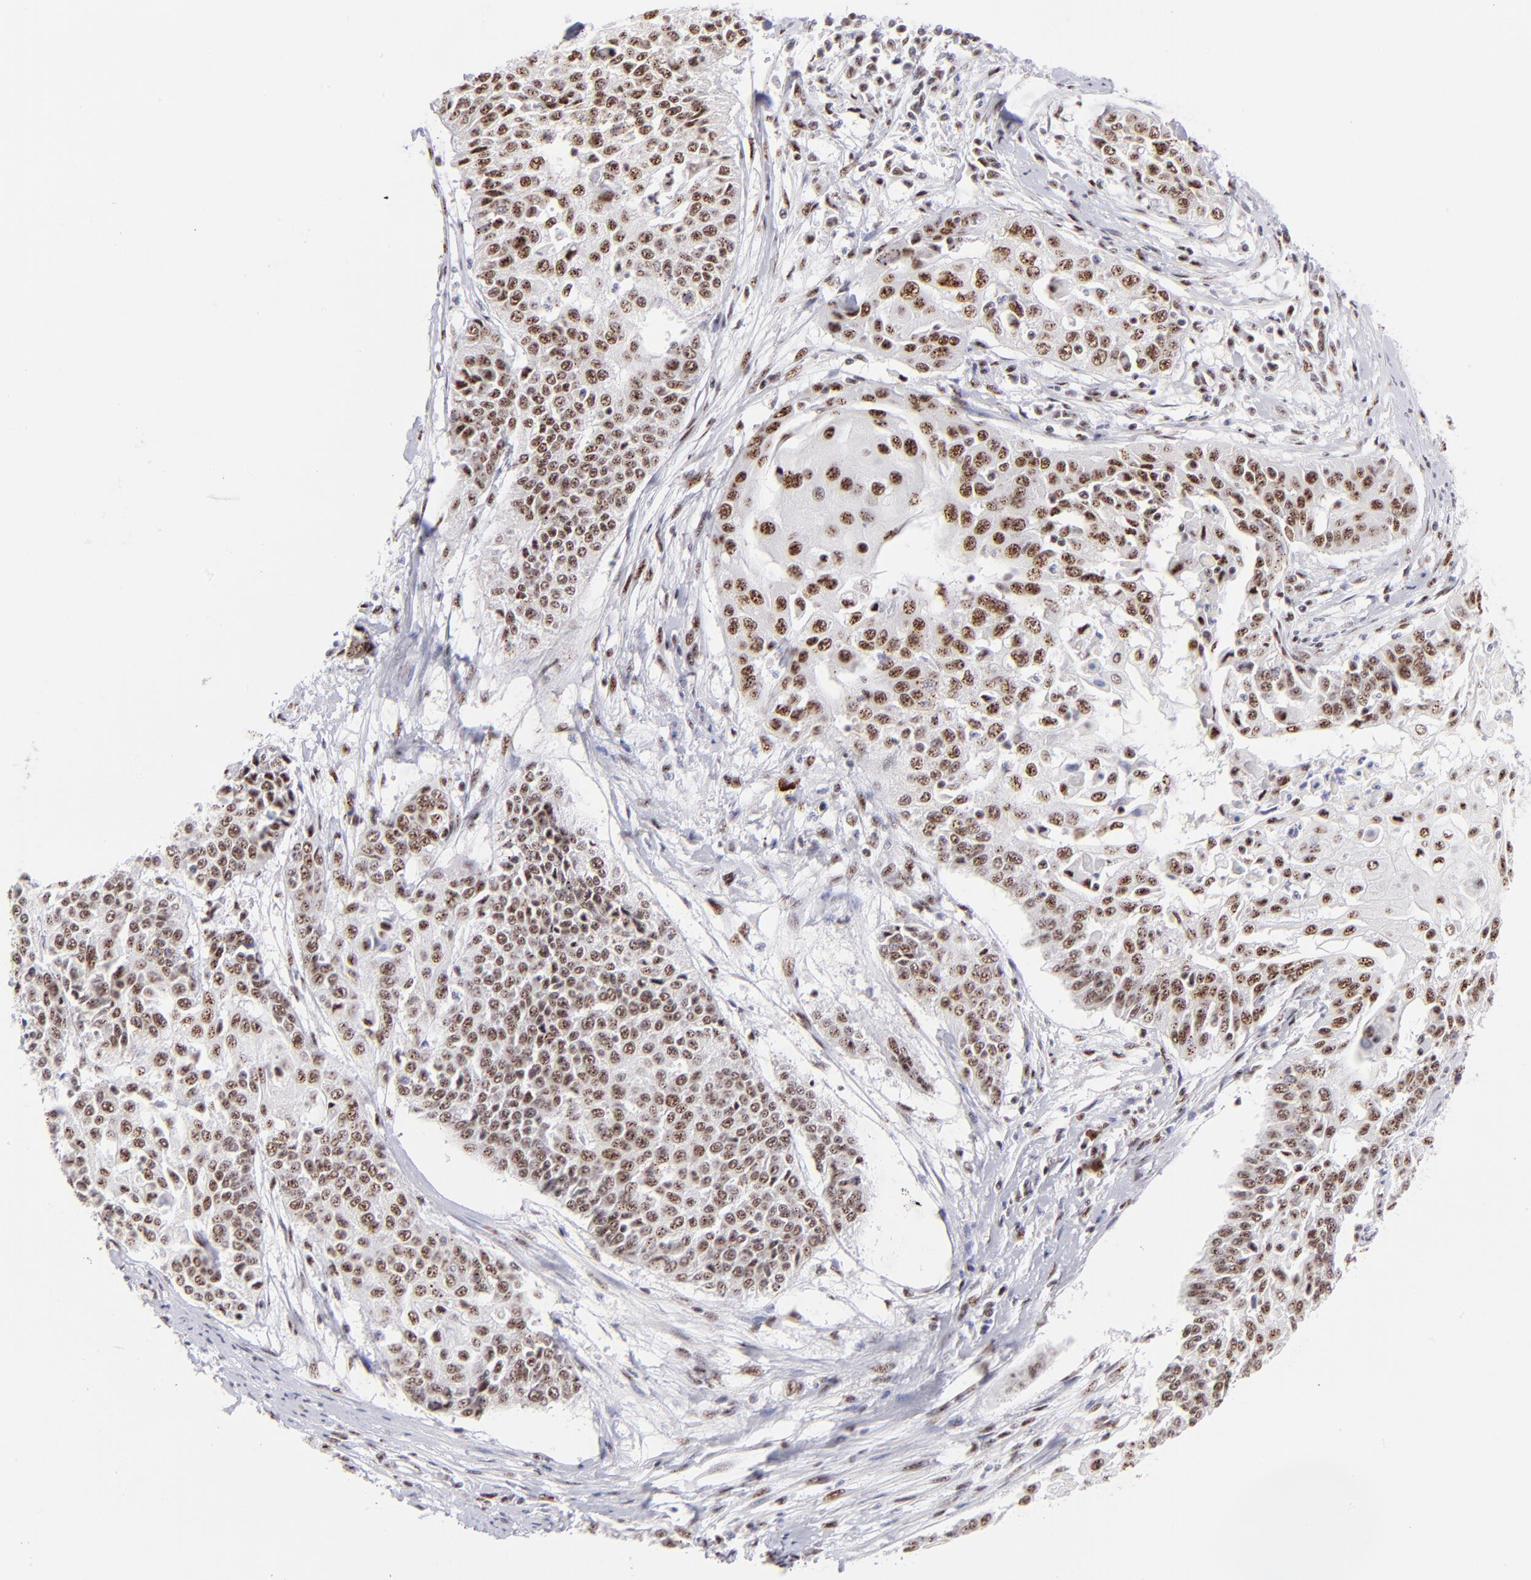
{"staining": {"intensity": "moderate", "quantity": ">75%", "location": "nuclear"}, "tissue": "cervical cancer", "cell_type": "Tumor cells", "image_type": "cancer", "snomed": [{"axis": "morphology", "description": "Squamous cell carcinoma, NOS"}, {"axis": "topography", "description": "Cervix"}], "caption": "This histopathology image demonstrates immunohistochemistry staining of human cervical squamous cell carcinoma, with medium moderate nuclear positivity in approximately >75% of tumor cells.", "gene": "CDC25C", "patient": {"sex": "female", "age": 64}}